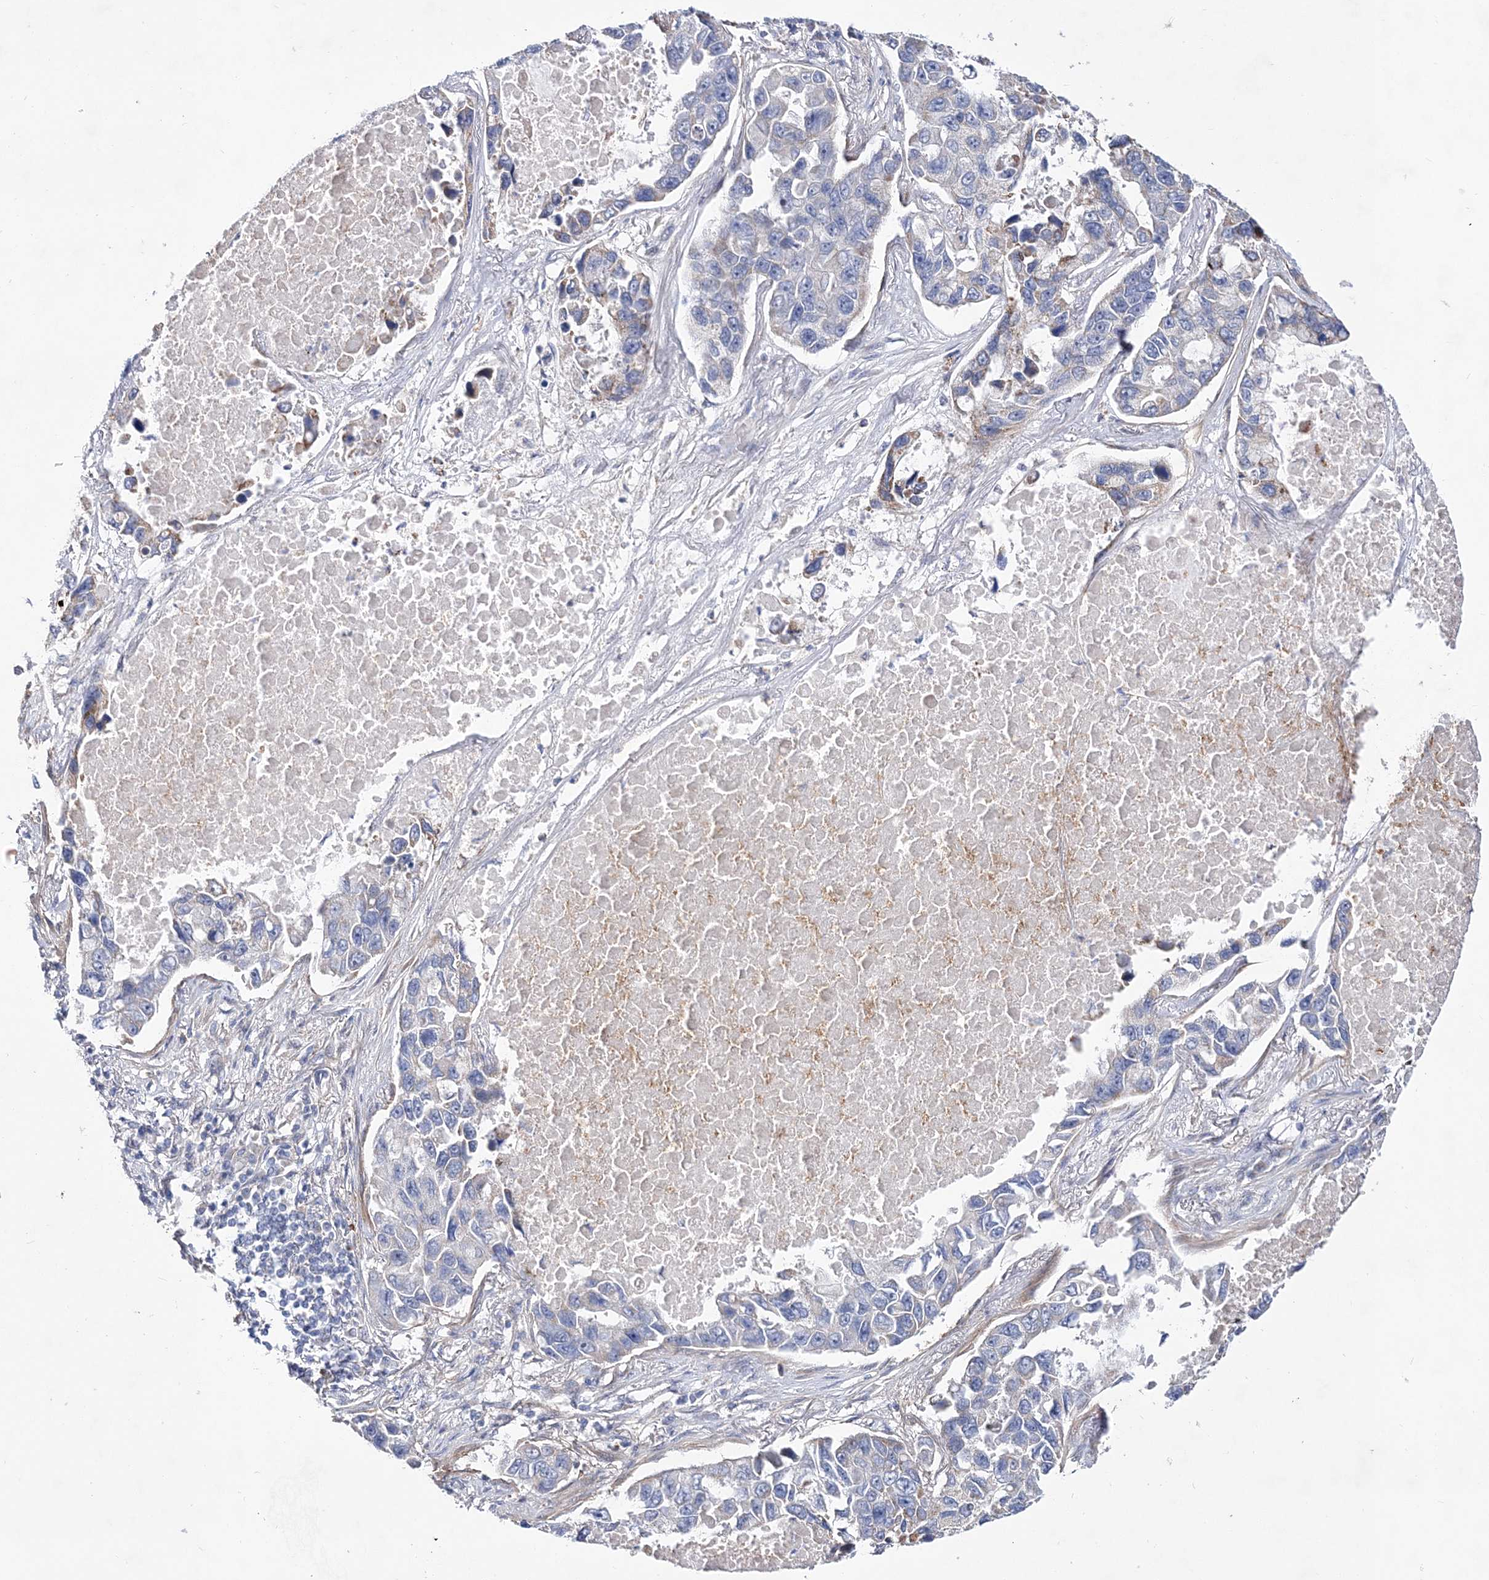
{"staining": {"intensity": "negative", "quantity": "none", "location": "none"}, "tissue": "lung cancer", "cell_type": "Tumor cells", "image_type": "cancer", "snomed": [{"axis": "morphology", "description": "Adenocarcinoma, NOS"}, {"axis": "topography", "description": "Lung"}], "caption": "Immunohistochemical staining of human lung adenocarcinoma demonstrates no significant expression in tumor cells. The staining was performed using DAB to visualize the protein expression in brown, while the nuclei were stained in blue with hematoxylin (Magnification: 20x).", "gene": "ANO1", "patient": {"sex": "male", "age": 64}}